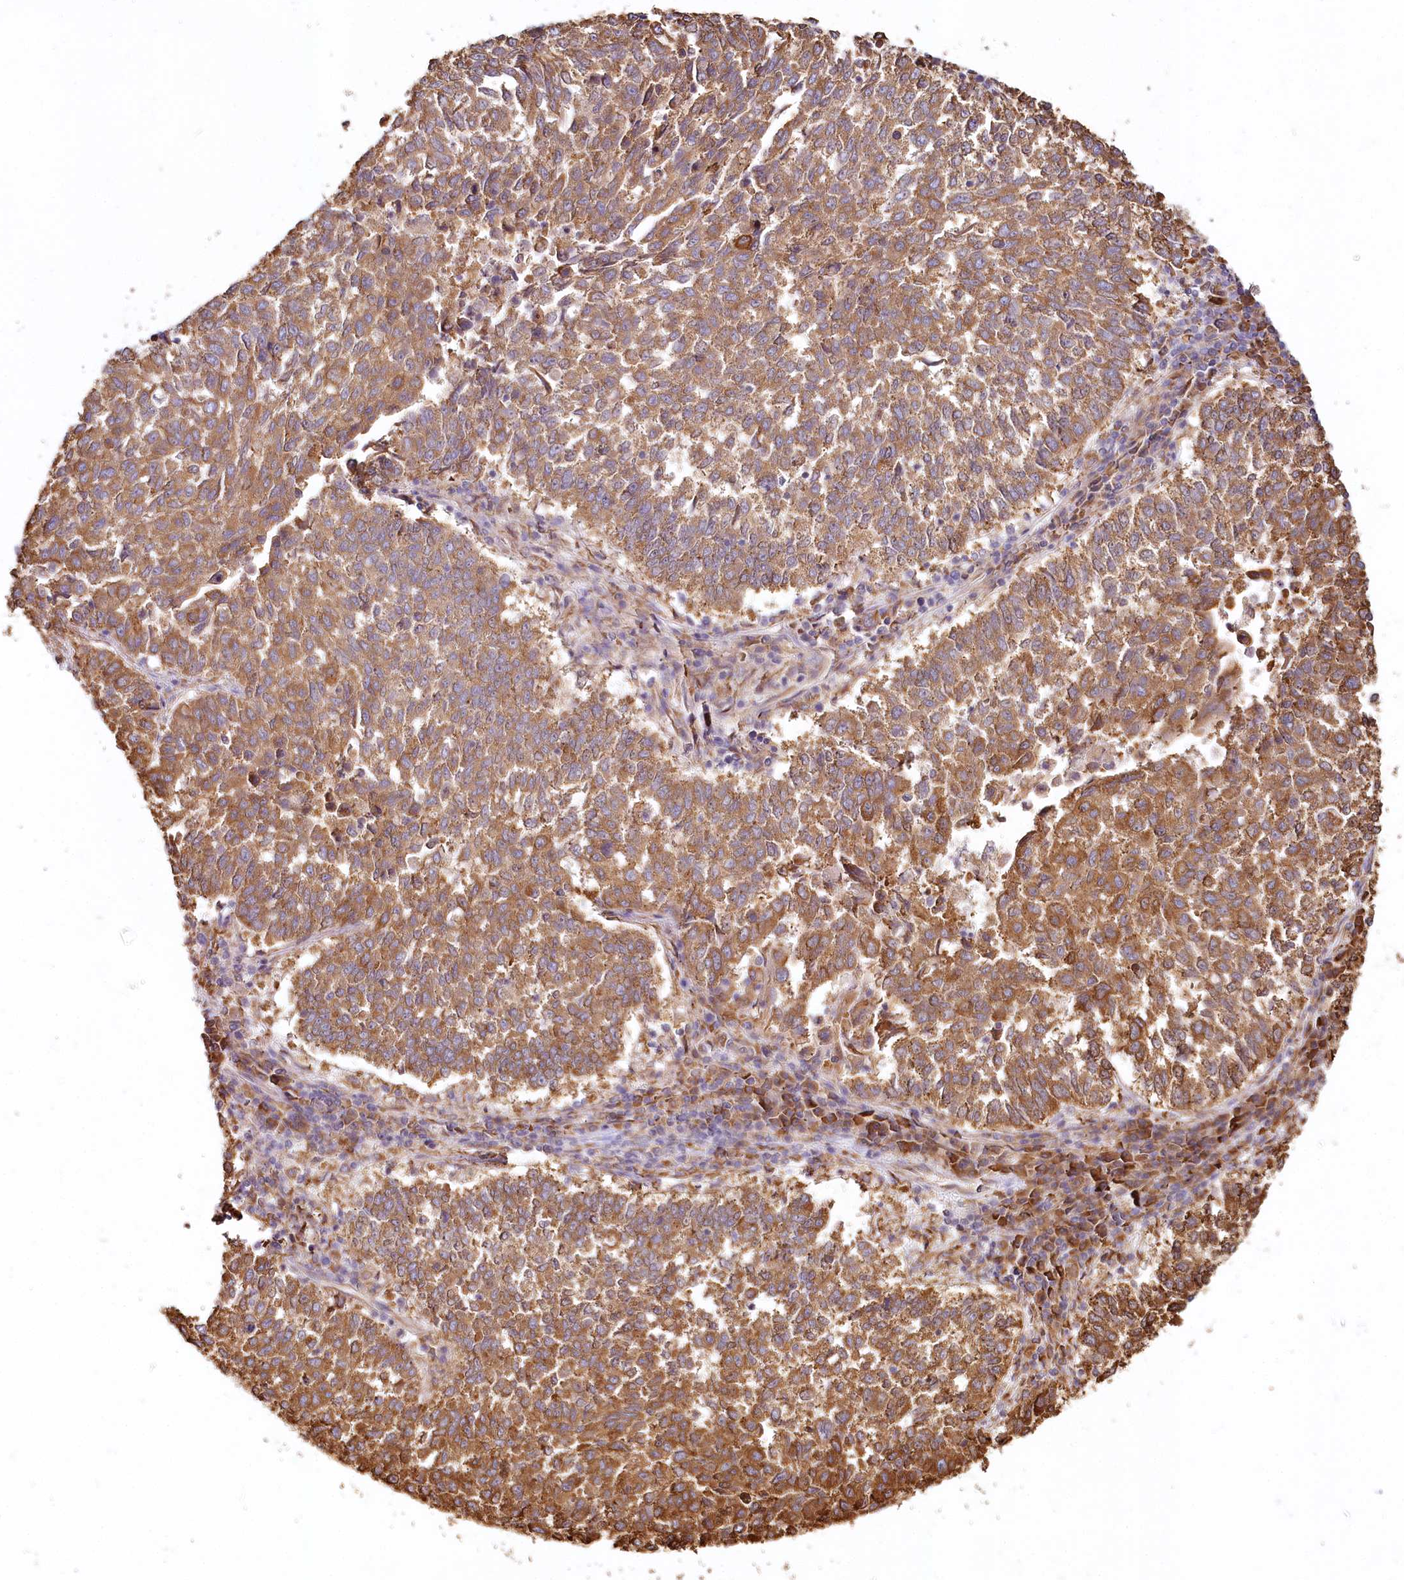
{"staining": {"intensity": "strong", "quantity": ">75%", "location": "cytoplasmic/membranous"}, "tissue": "lung cancer", "cell_type": "Tumor cells", "image_type": "cancer", "snomed": [{"axis": "morphology", "description": "Squamous cell carcinoma, NOS"}, {"axis": "topography", "description": "Lung"}], "caption": "This photomicrograph reveals lung cancer stained with immunohistochemistry (IHC) to label a protein in brown. The cytoplasmic/membranous of tumor cells show strong positivity for the protein. Nuclei are counter-stained blue.", "gene": "VEGFA", "patient": {"sex": "male", "age": 73}}